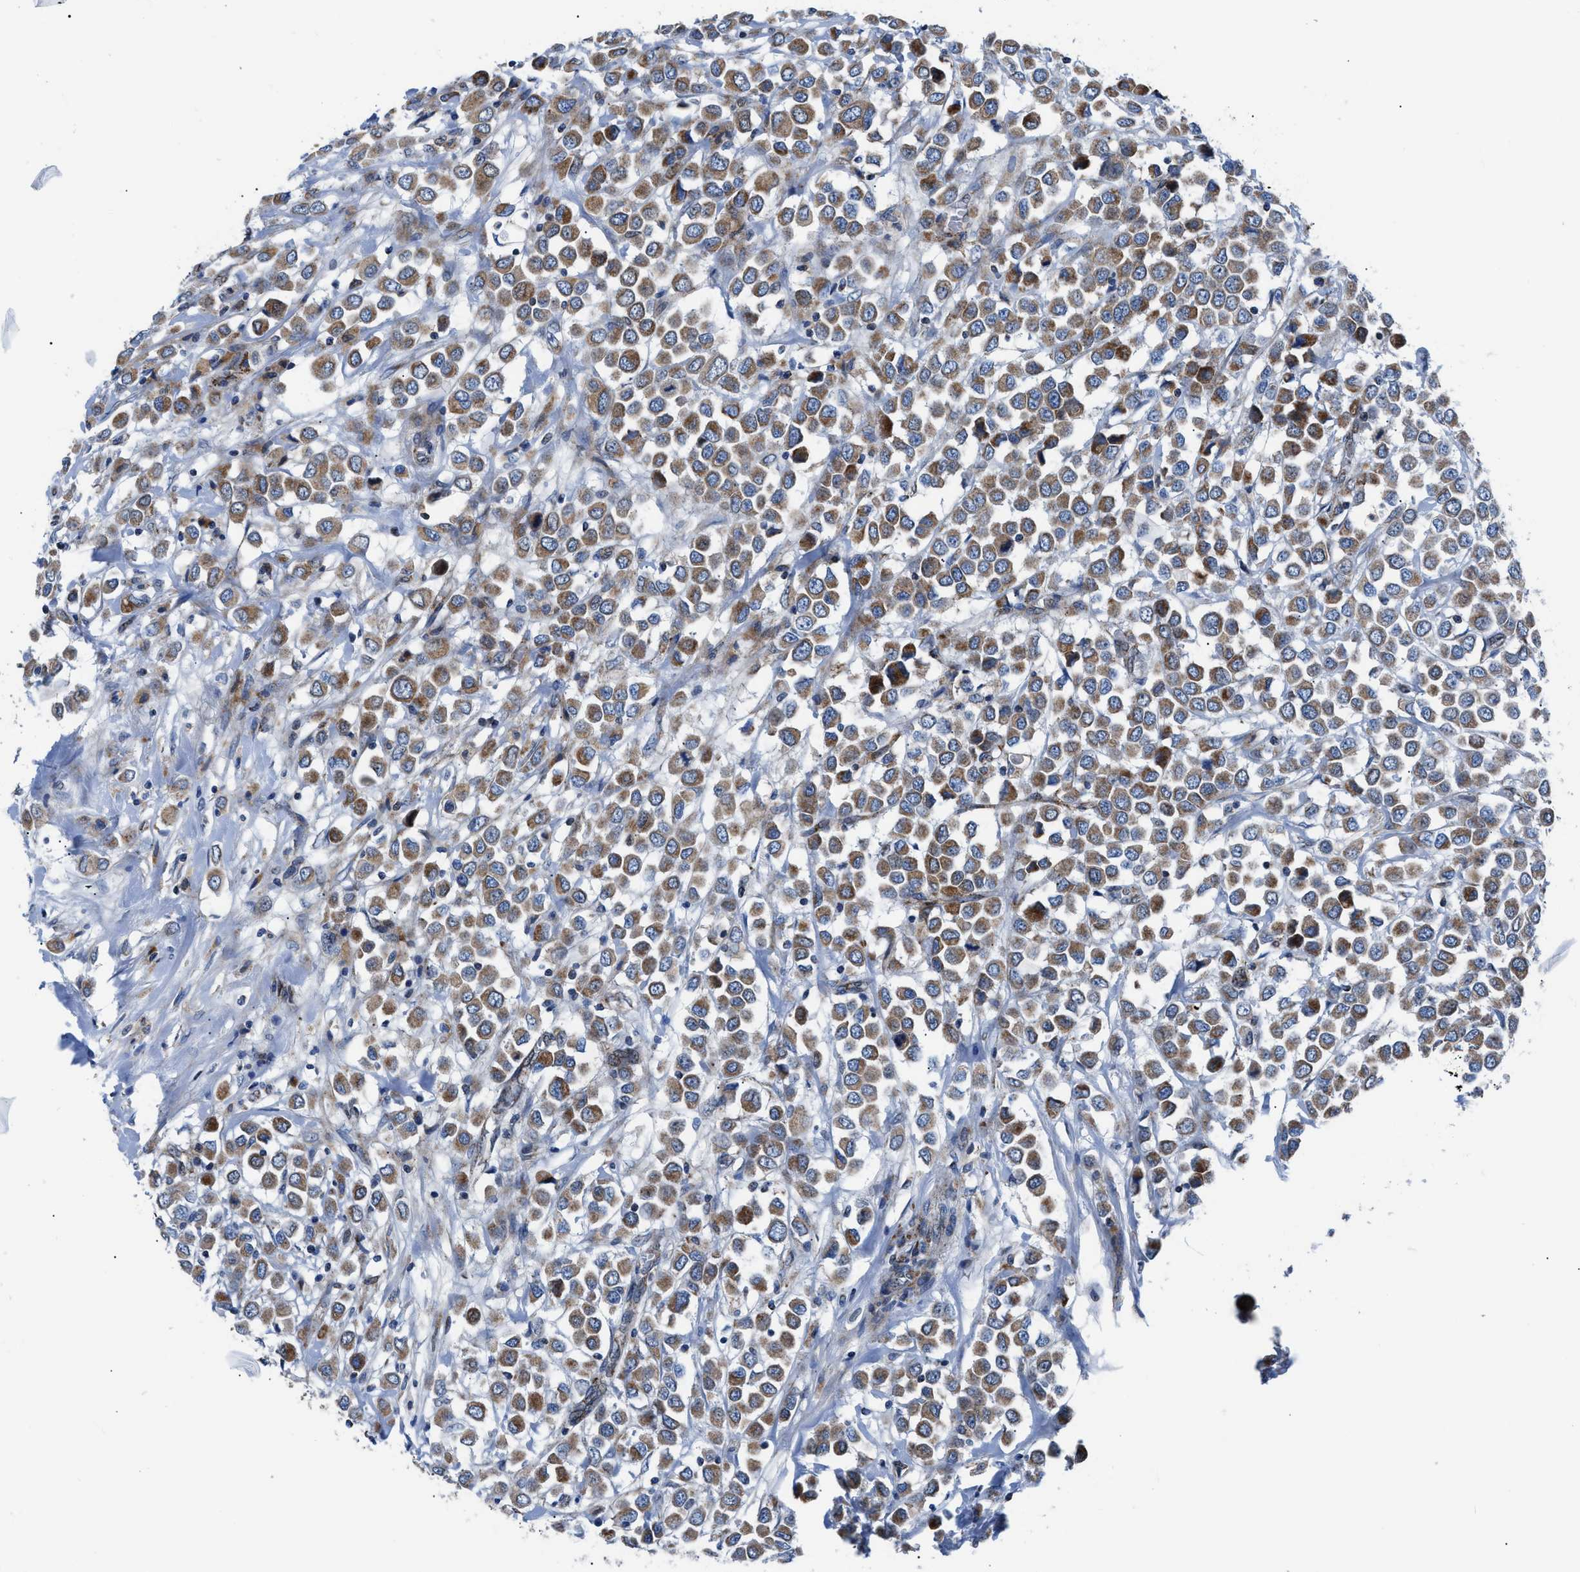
{"staining": {"intensity": "moderate", "quantity": ">75%", "location": "cytoplasmic/membranous"}, "tissue": "breast cancer", "cell_type": "Tumor cells", "image_type": "cancer", "snomed": [{"axis": "morphology", "description": "Duct carcinoma"}, {"axis": "topography", "description": "Breast"}], "caption": "Immunohistochemistry of breast cancer shows medium levels of moderate cytoplasmic/membranous staining in about >75% of tumor cells.", "gene": "LMO2", "patient": {"sex": "female", "age": 61}}